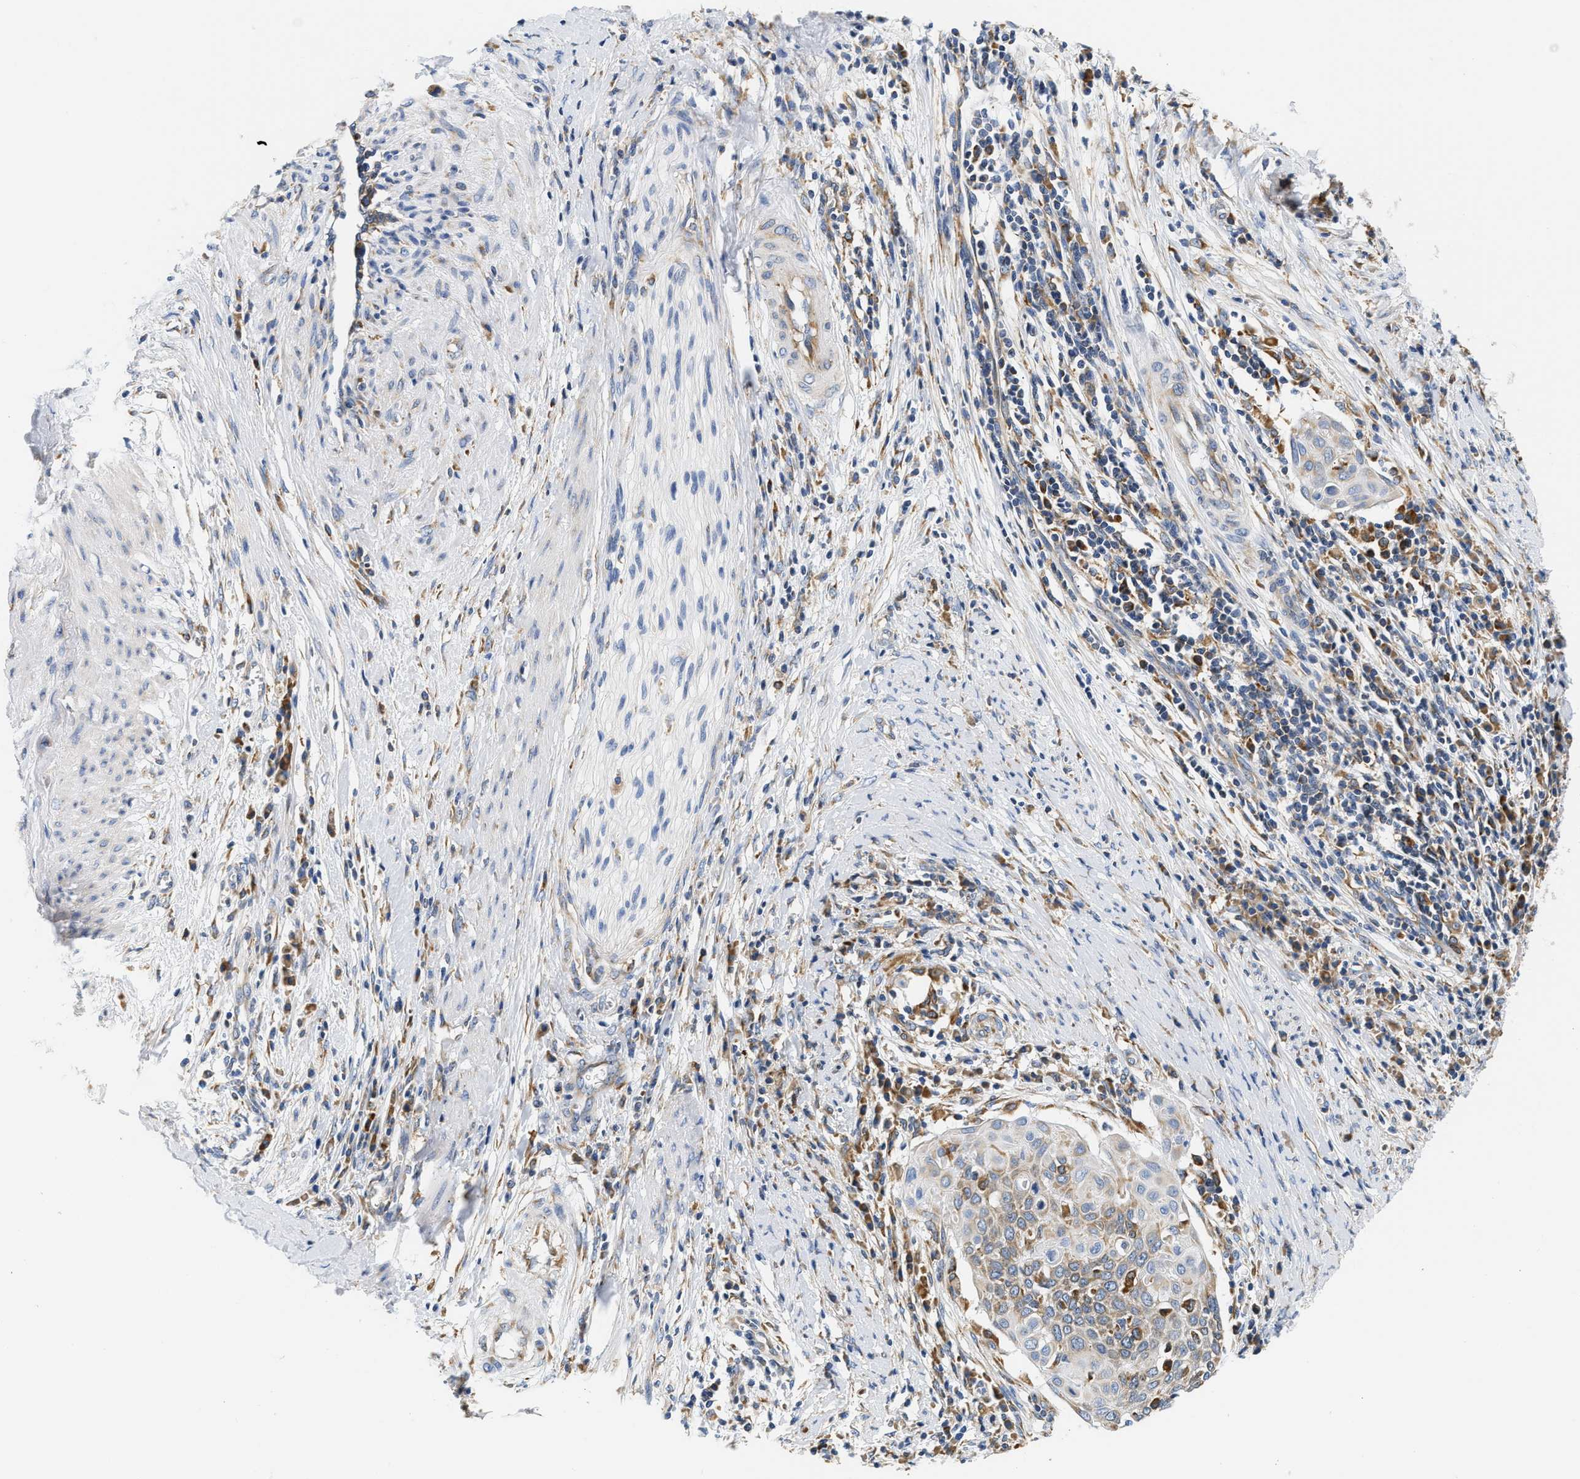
{"staining": {"intensity": "moderate", "quantity": "<25%", "location": "cytoplasmic/membranous"}, "tissue": "cervical cancer", "cell_type": "Tumor cells", "image_type": "cancer", "snomed": [{"axis": "morphology", "description": "Squamous cell carcinoma, NOS"}, {"axis": "topography", "description": "Cervix"}], "caption": "This photomicrograph reveals immunohistochemistry staining of human cervical squamous cell carcinoma, with low moderate cytoplasmic/membranous staining in about <25% of tumor cells.", "gene": "HDHD3", "patient": {"sex": "female", "age": 39}}